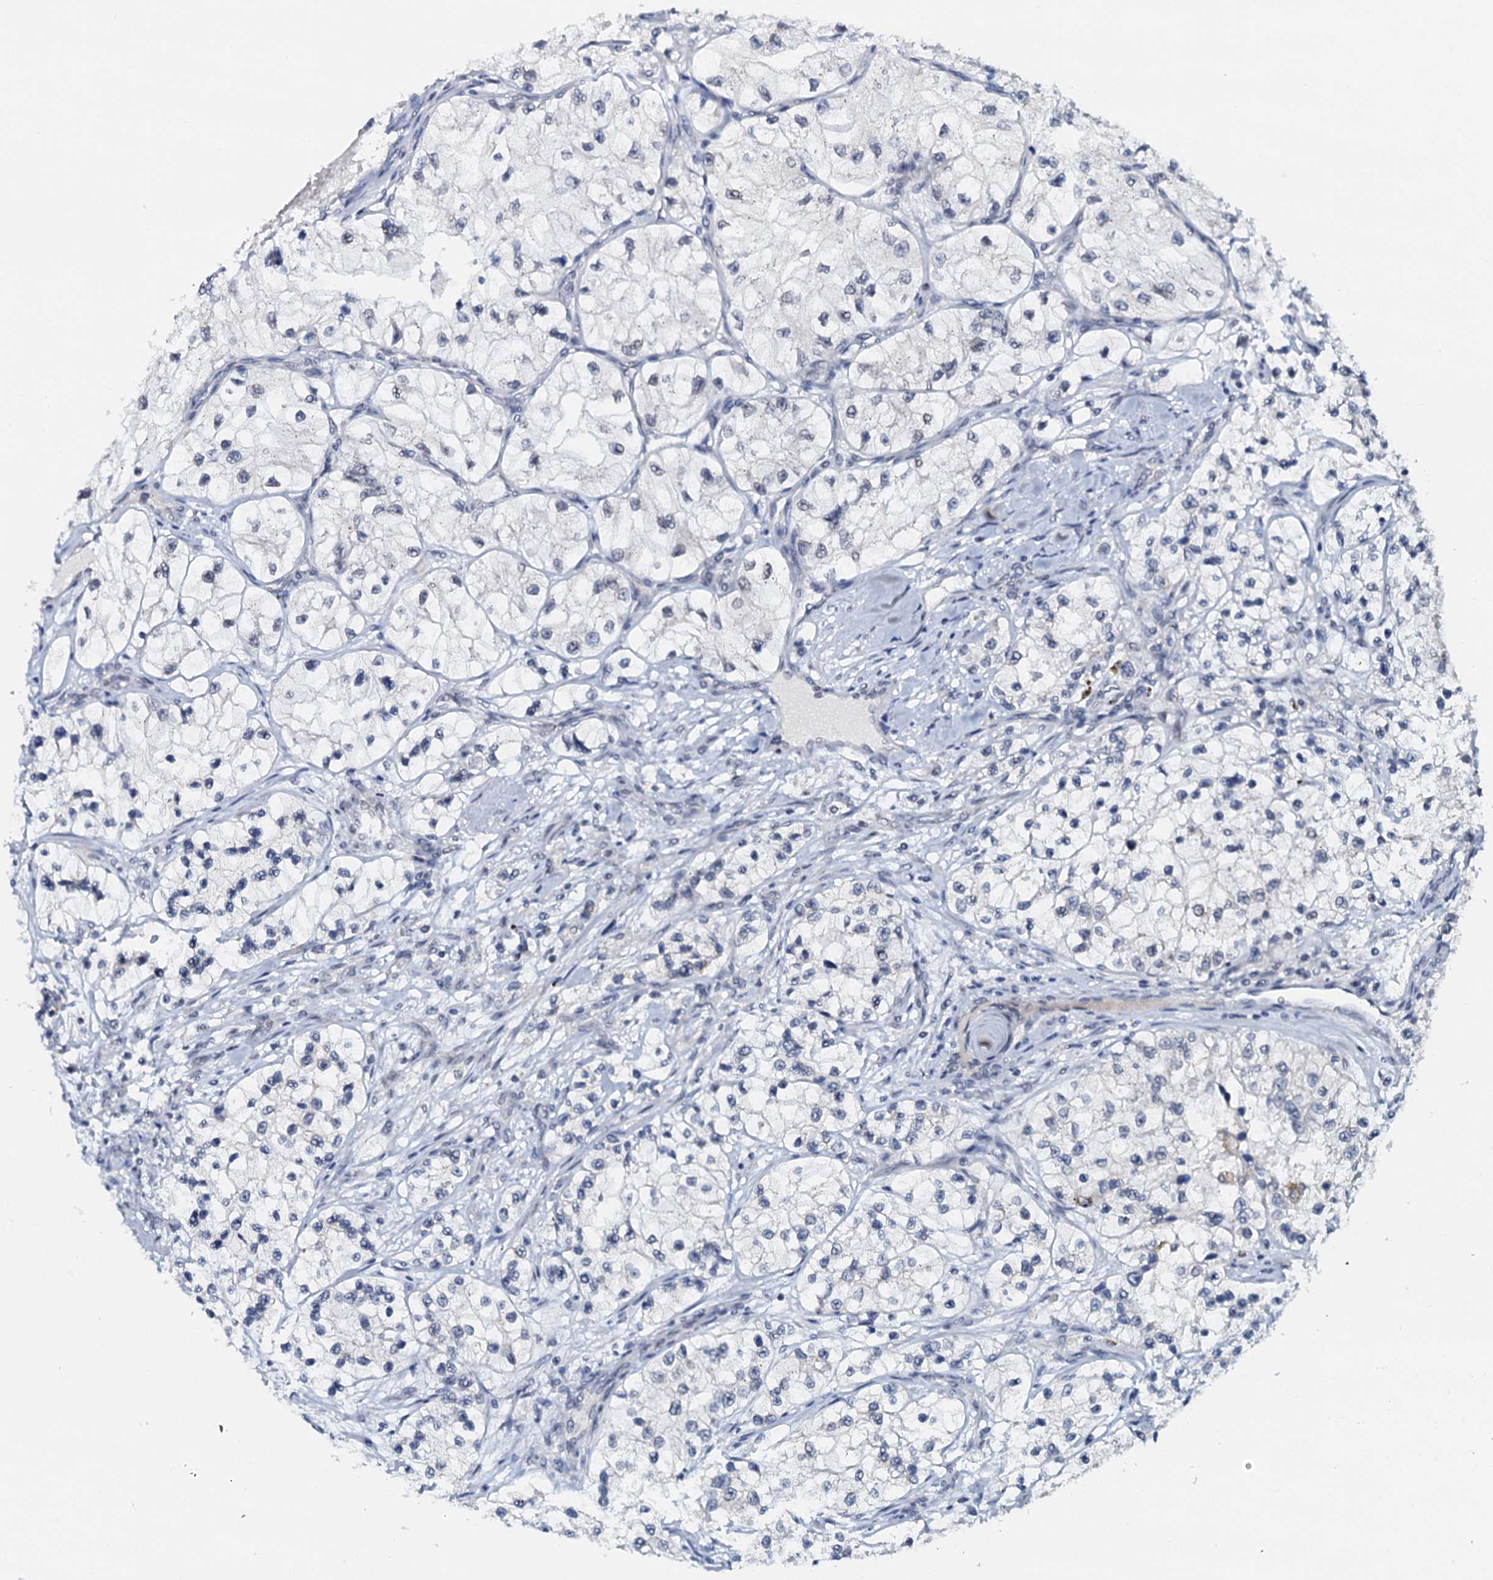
{"staining": {"intensity": "negative", "quantity": "none", "location": "none"}, "tissue": "renal cancer", "cell_type": "Tumor cells", "image_type": "cancer", "snomed": [{"axis": "morphology", "description": "Adenocarcinoma, NOS"}, {"axis": "topography", "description": "Kidney"}], "caption": "Image shows no protein expression in tumor cells of adenocarcinoma (renal) tissue.", "gene": "SNTA1", "patient": {"sex": "female", "age": 57}}